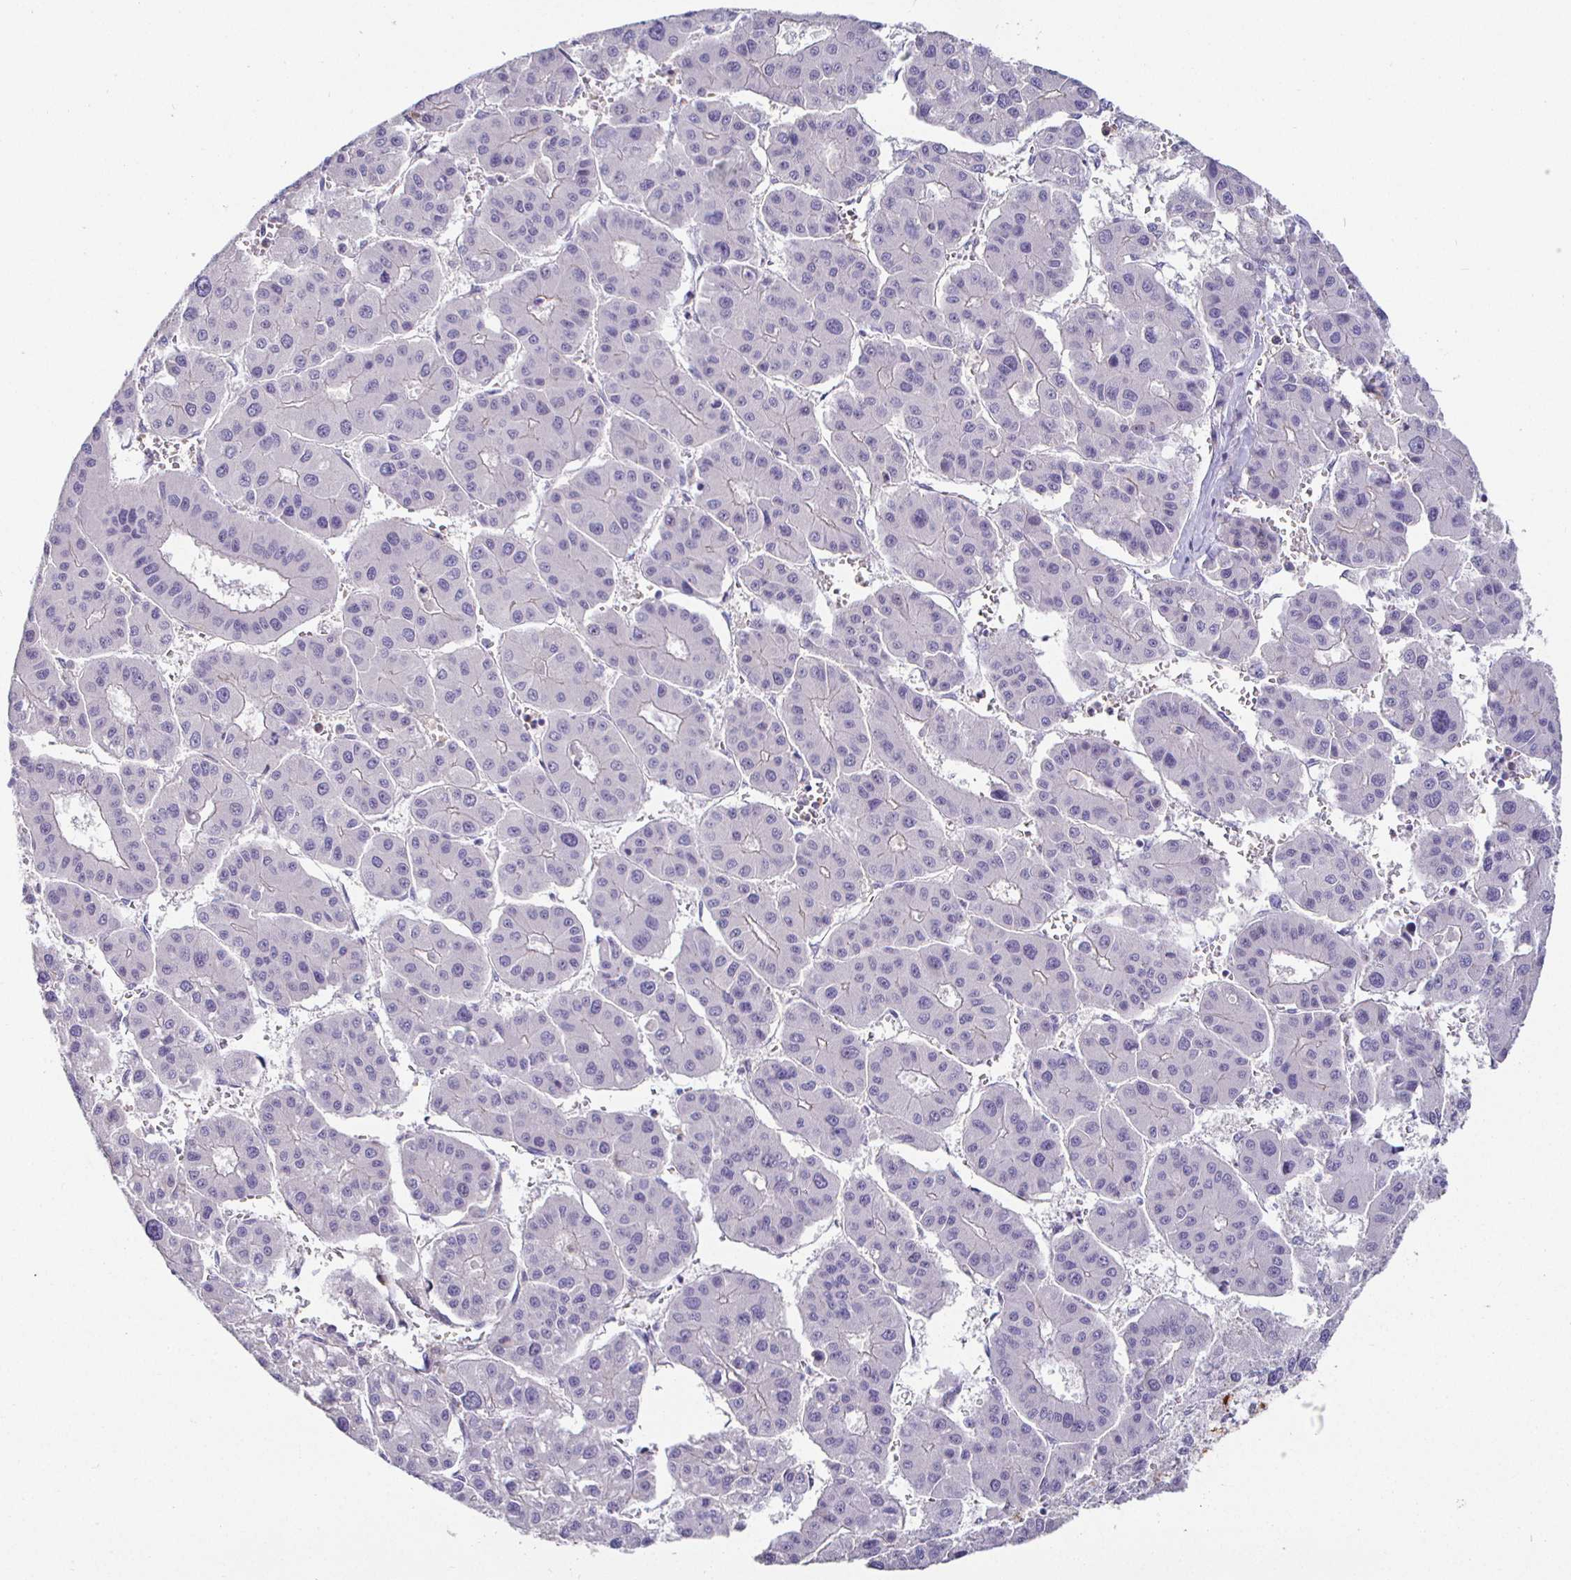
{"staining": {"intensity": "negative", "quantity": "none", "location": "none"}, "tissue": "liver cancer", "cell_type": "Tumor cells", "image_type": "cancer", "snomed": [{"axis": "morphology", "description": "Carcinoma, Hepatocellular, NOS"}, {"axis": "topography", "description": "Liver"}], "caption": "Immunohistochemistry of liver hepatocellular carcinoma shows no staining in tumor cells.", "gene": "SIRPA", "patient": {"sex": "male", "age": 73}}